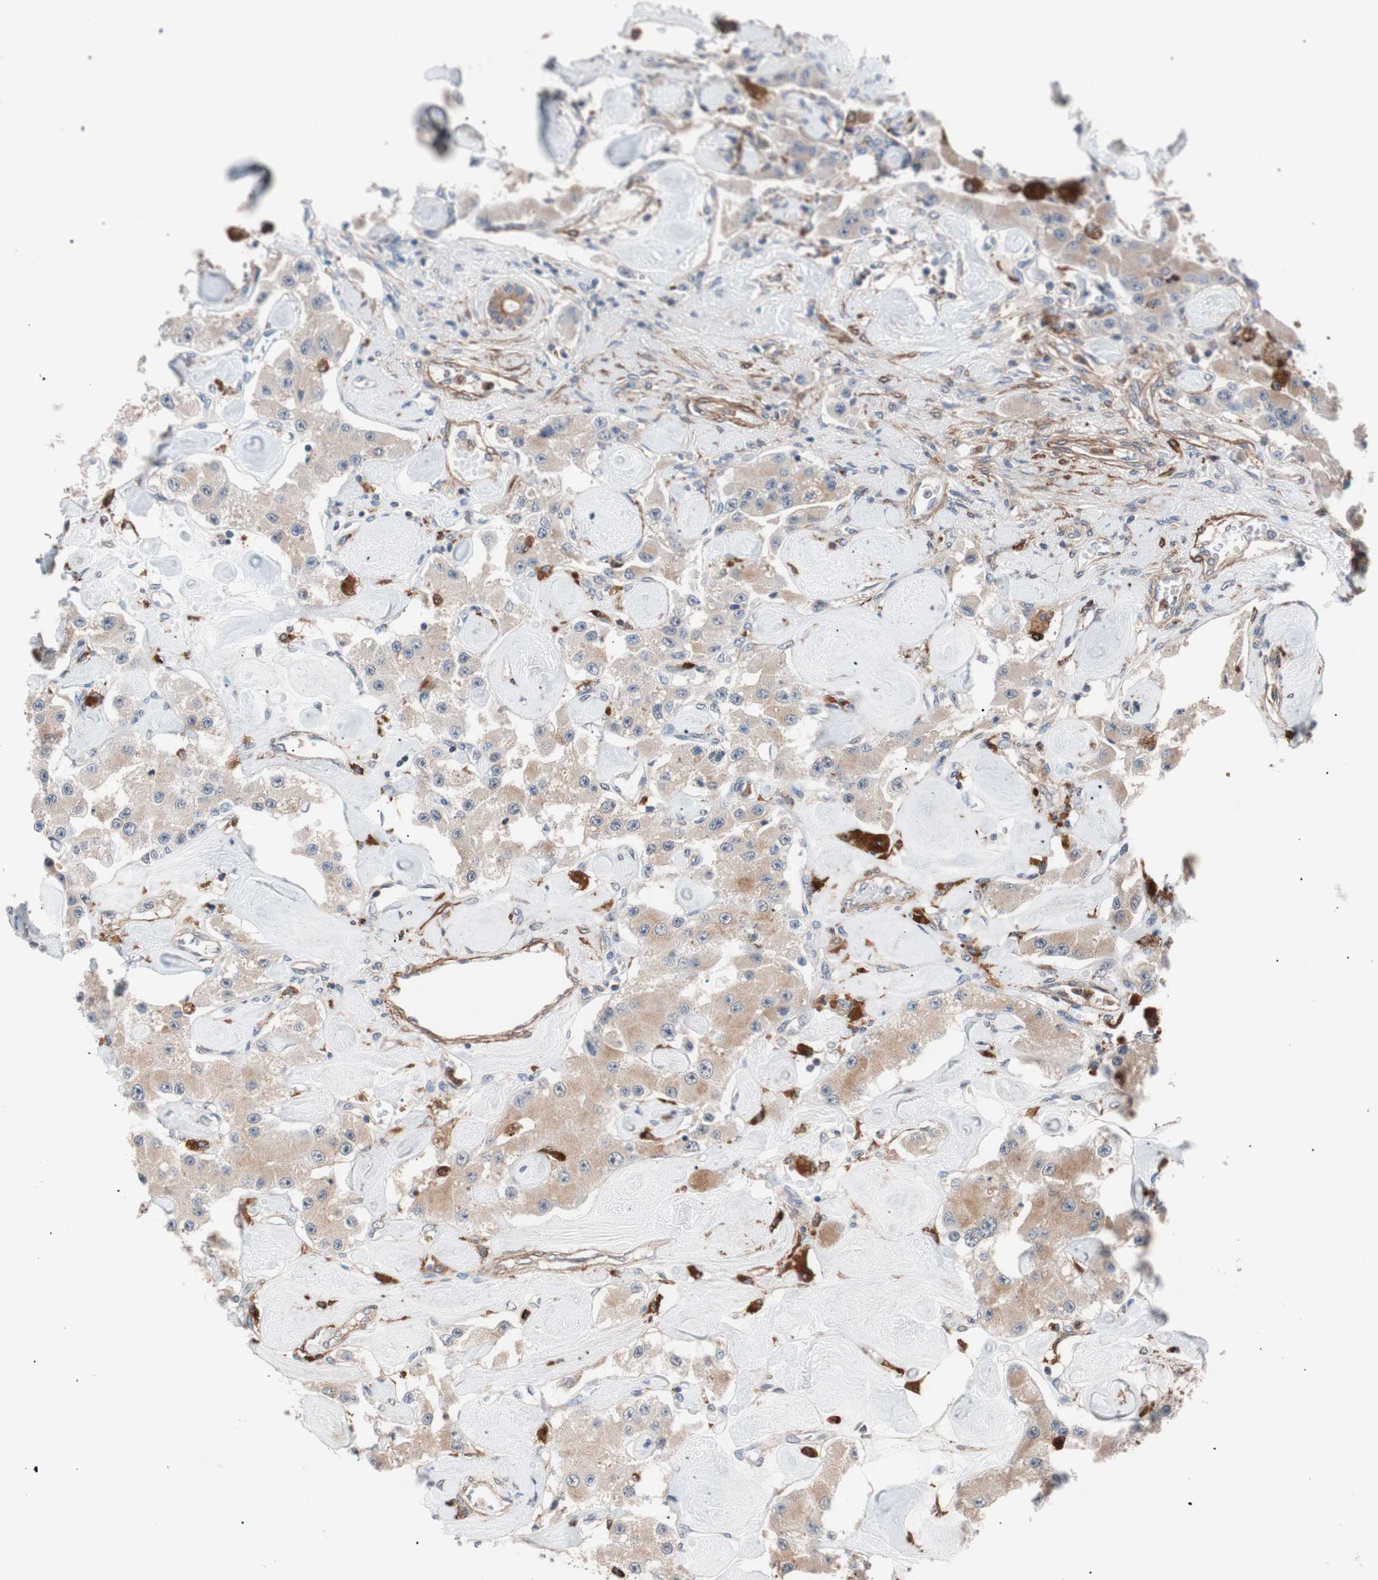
{"staining": {"intensity": "weak", "quantity": ">75%", "location": "cytoplasmic/membranous"}, "tissue": "carcinoid", "cell_type": "Tumor cells", "image_type": "cancer", "snomed": [{"axis": "morphology", "description": "Carcinoid, malignant, NOS"}, {"axis": "topography", "description": "Pancreas"}], "caption": "Carcinoid was stained to show a protein in brown. There is low levels of weak cytoplasmic/membranous positivity in about >75% of tumor cells. (DAB (3,3'-diaminobenzidine) IHC, brown staining for protein, blue staining for nuclei).", "gene": "LITAF", "patient": {"sex": "male", "age": 41}}